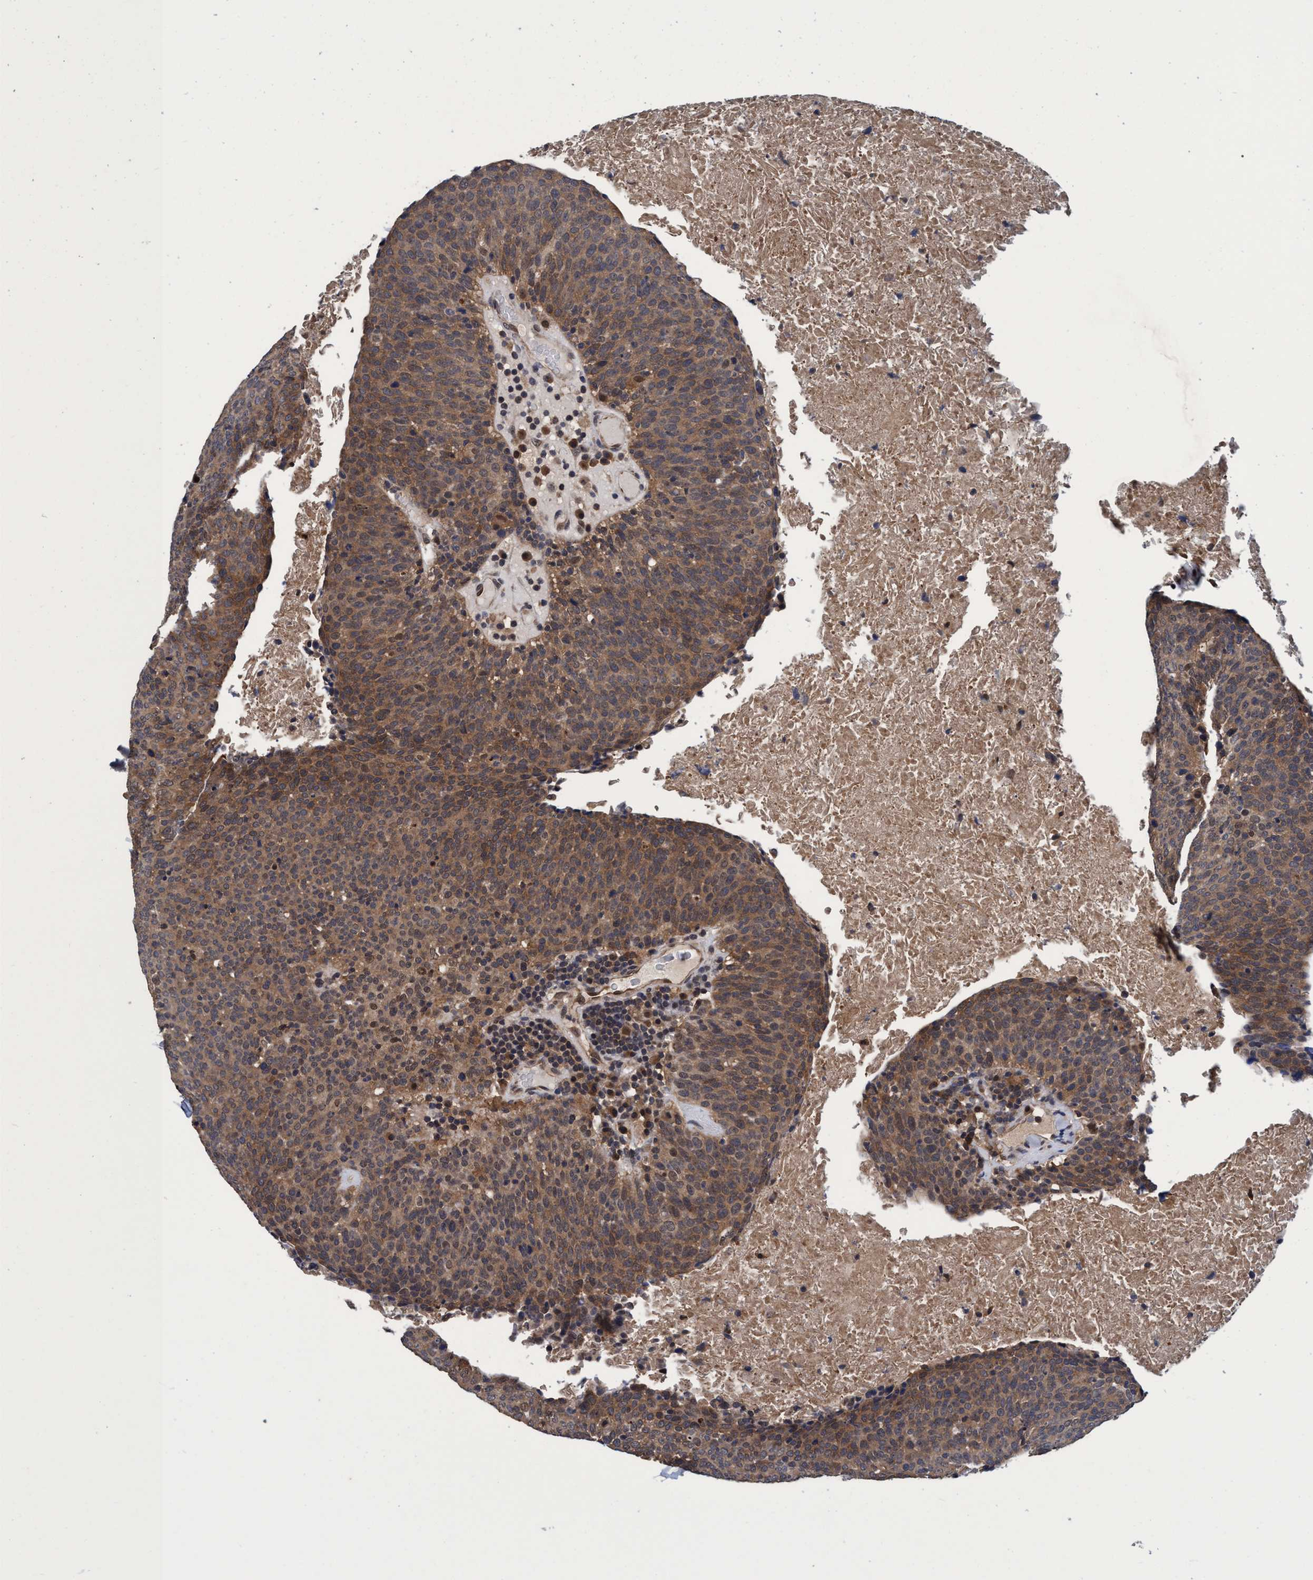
{"staining": {"intensity": "moderate", "quantity": ">75%", "location": "cytoplasmic/membranous"}, "tissue": "head and neck cancer", "cell_type": "Tumor cells", "image_type": "cancer", "snomed": [{"axis": "morphology", "description": "Squamous cell carcinoma, NOS"}, {"axis": "morphology", "description": "Squamous cell carcinoma, metastatic, NOS"}, {"axis": "topography", "description": "Lymph node"}, {"axis": "topography", "description": "Head-Neck"}], "caption": "The histopathology image exhibits staining of head and neck cancer (metastatic squamous cell carcinoma), revealing moderate cytoplasmic/membranous protein positivity (brown color) within tumor cells.", "gene": "PSMD12", "patient": {"sex": "male", "age": 62}}